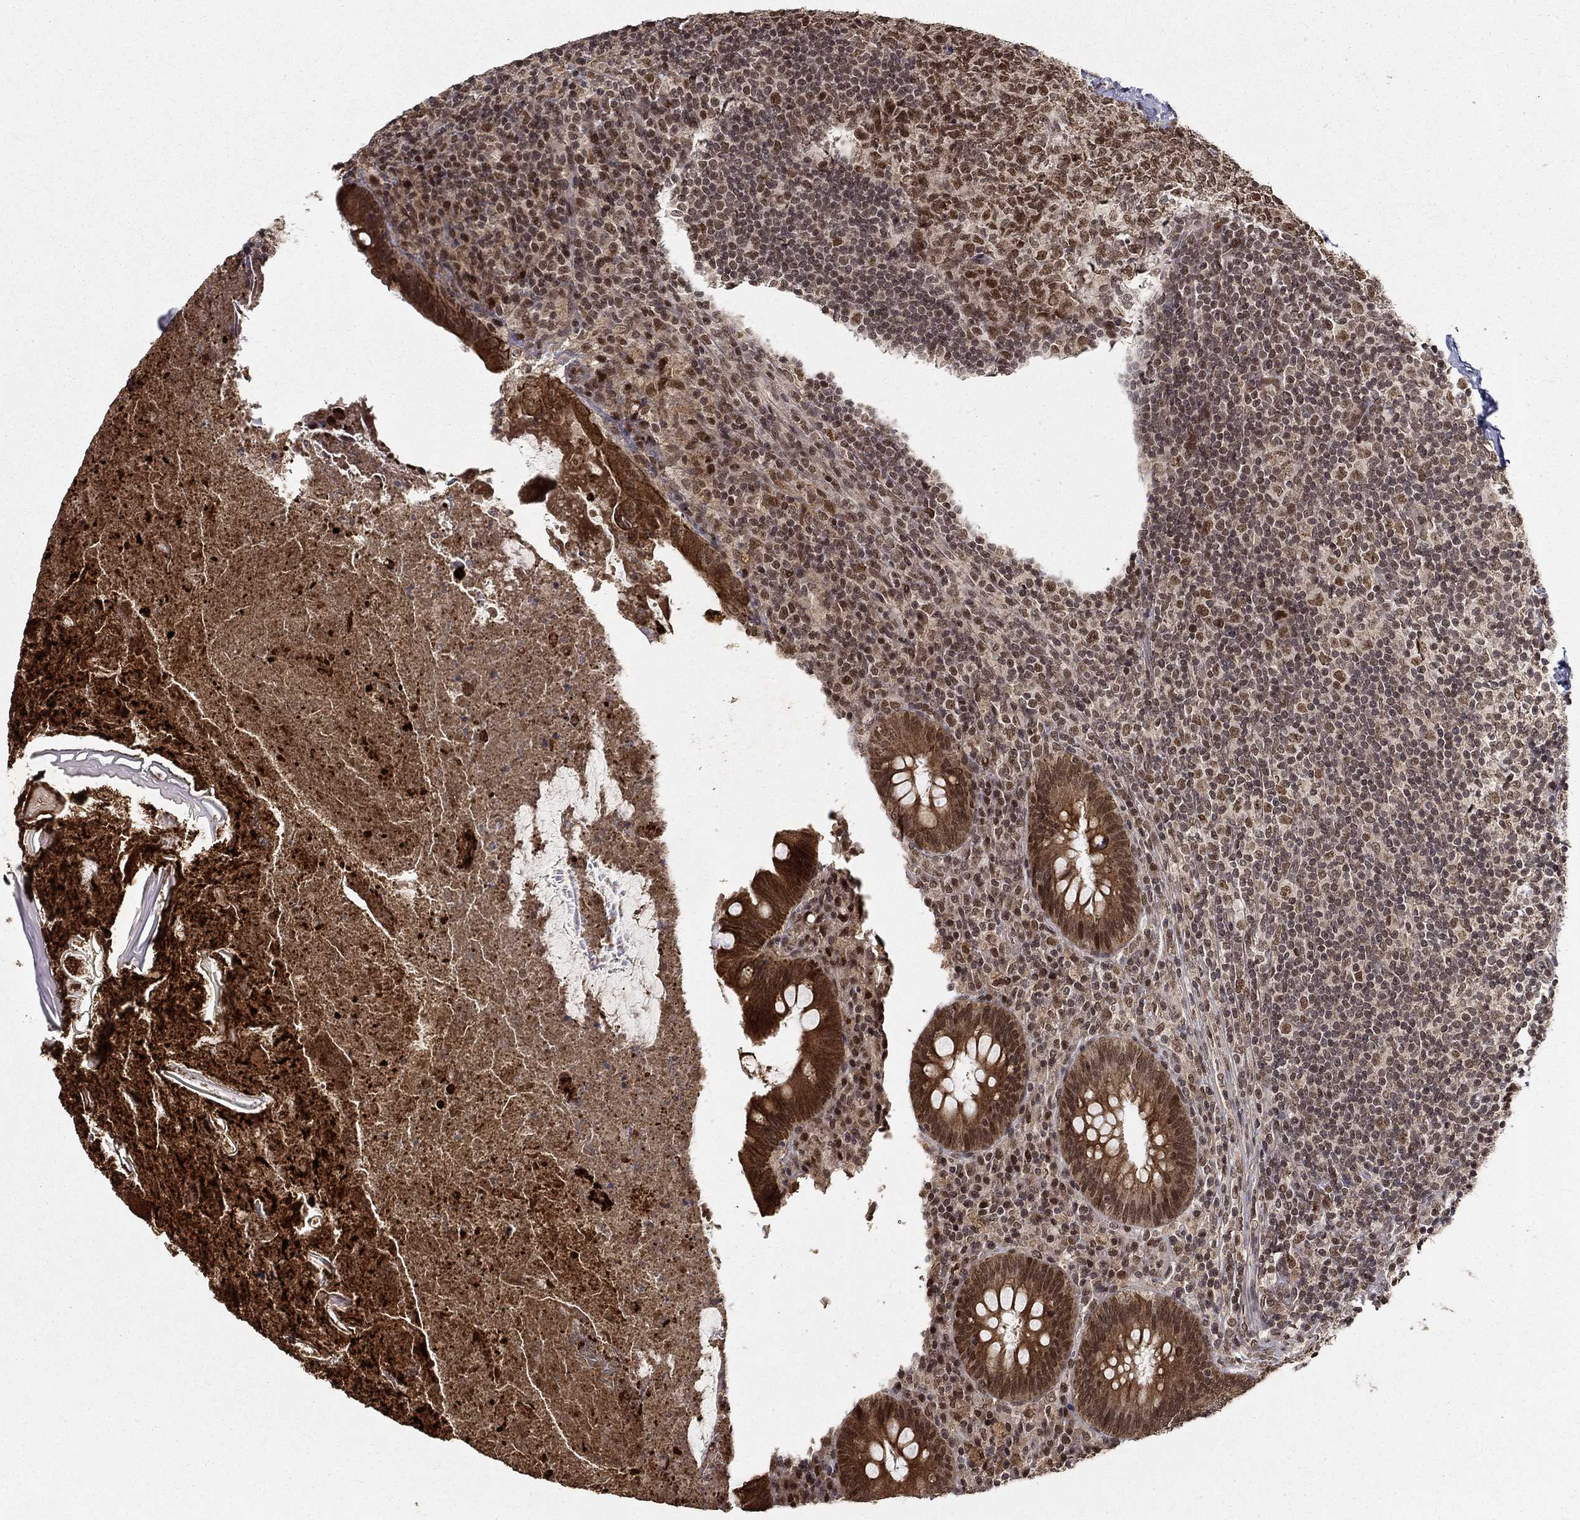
{"staining": {"intensity": "moderate", "quantity": "25%-75%", "location": "cytoplasmic/membranous,nuclear"}, "tissue": "appendix", "cell_type": "Glandular cells", "image_type": "normal", "snomed": [{"axis": "morphology", "description": "Normal tissue, NOS"}, {"axis": "topography", "description": "Appendix"}], "caption": "Immunohistochemistry (IHC) of benign human appendix reveals medium levels of moderate cytoplasmic/membranous,nuclear staining in about 25%-75% of glandular cells.", "gene": "CDCA7L", "patient": {"sex": "male", "age": 47}}